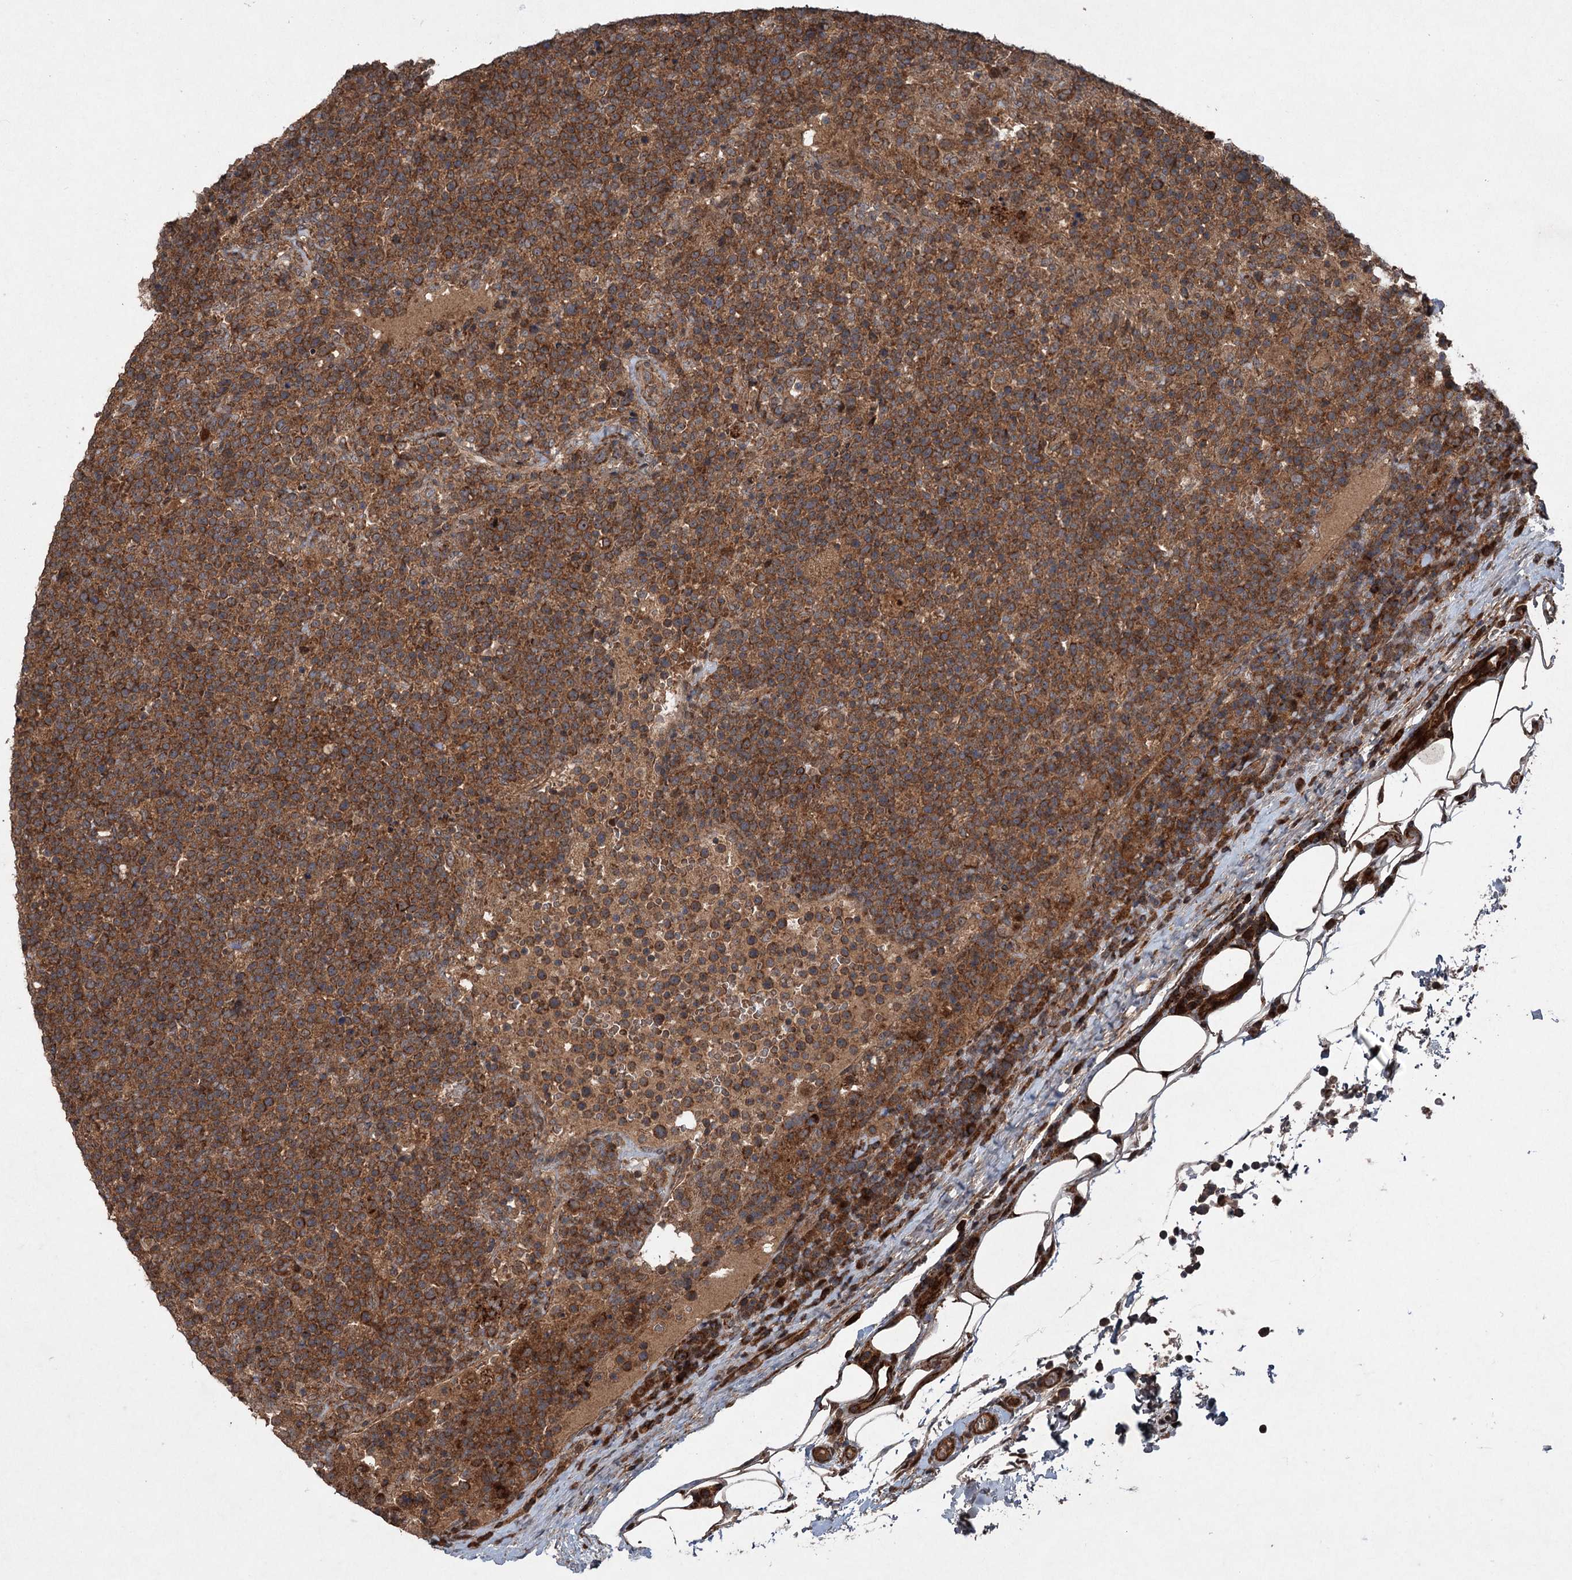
{"staining": {"intensity": "moderate", "quantity": ">75%", "location": "cytoplasmic/membranous"}, "tissue": "lymphoma", "cell_type": "Tumor cells", "image_type": "cancer", "snomed": [{"axis": "morphology", "description": "Malignant lymphoma, non-Hodgkin's type, High grade"}, {"axis": "topography", "description": "Lymph node"}], "caption": "Malignant lymphoma, non-Hodgkin's type (high-grade) stained with DAB immunohistochemistry reveals medium levels of moderate cytoplasmic/membranous staining in approximately >75% of tumor cells.", "gene": "ALAS1", "patient": {"sex": "male", "age": 61}}